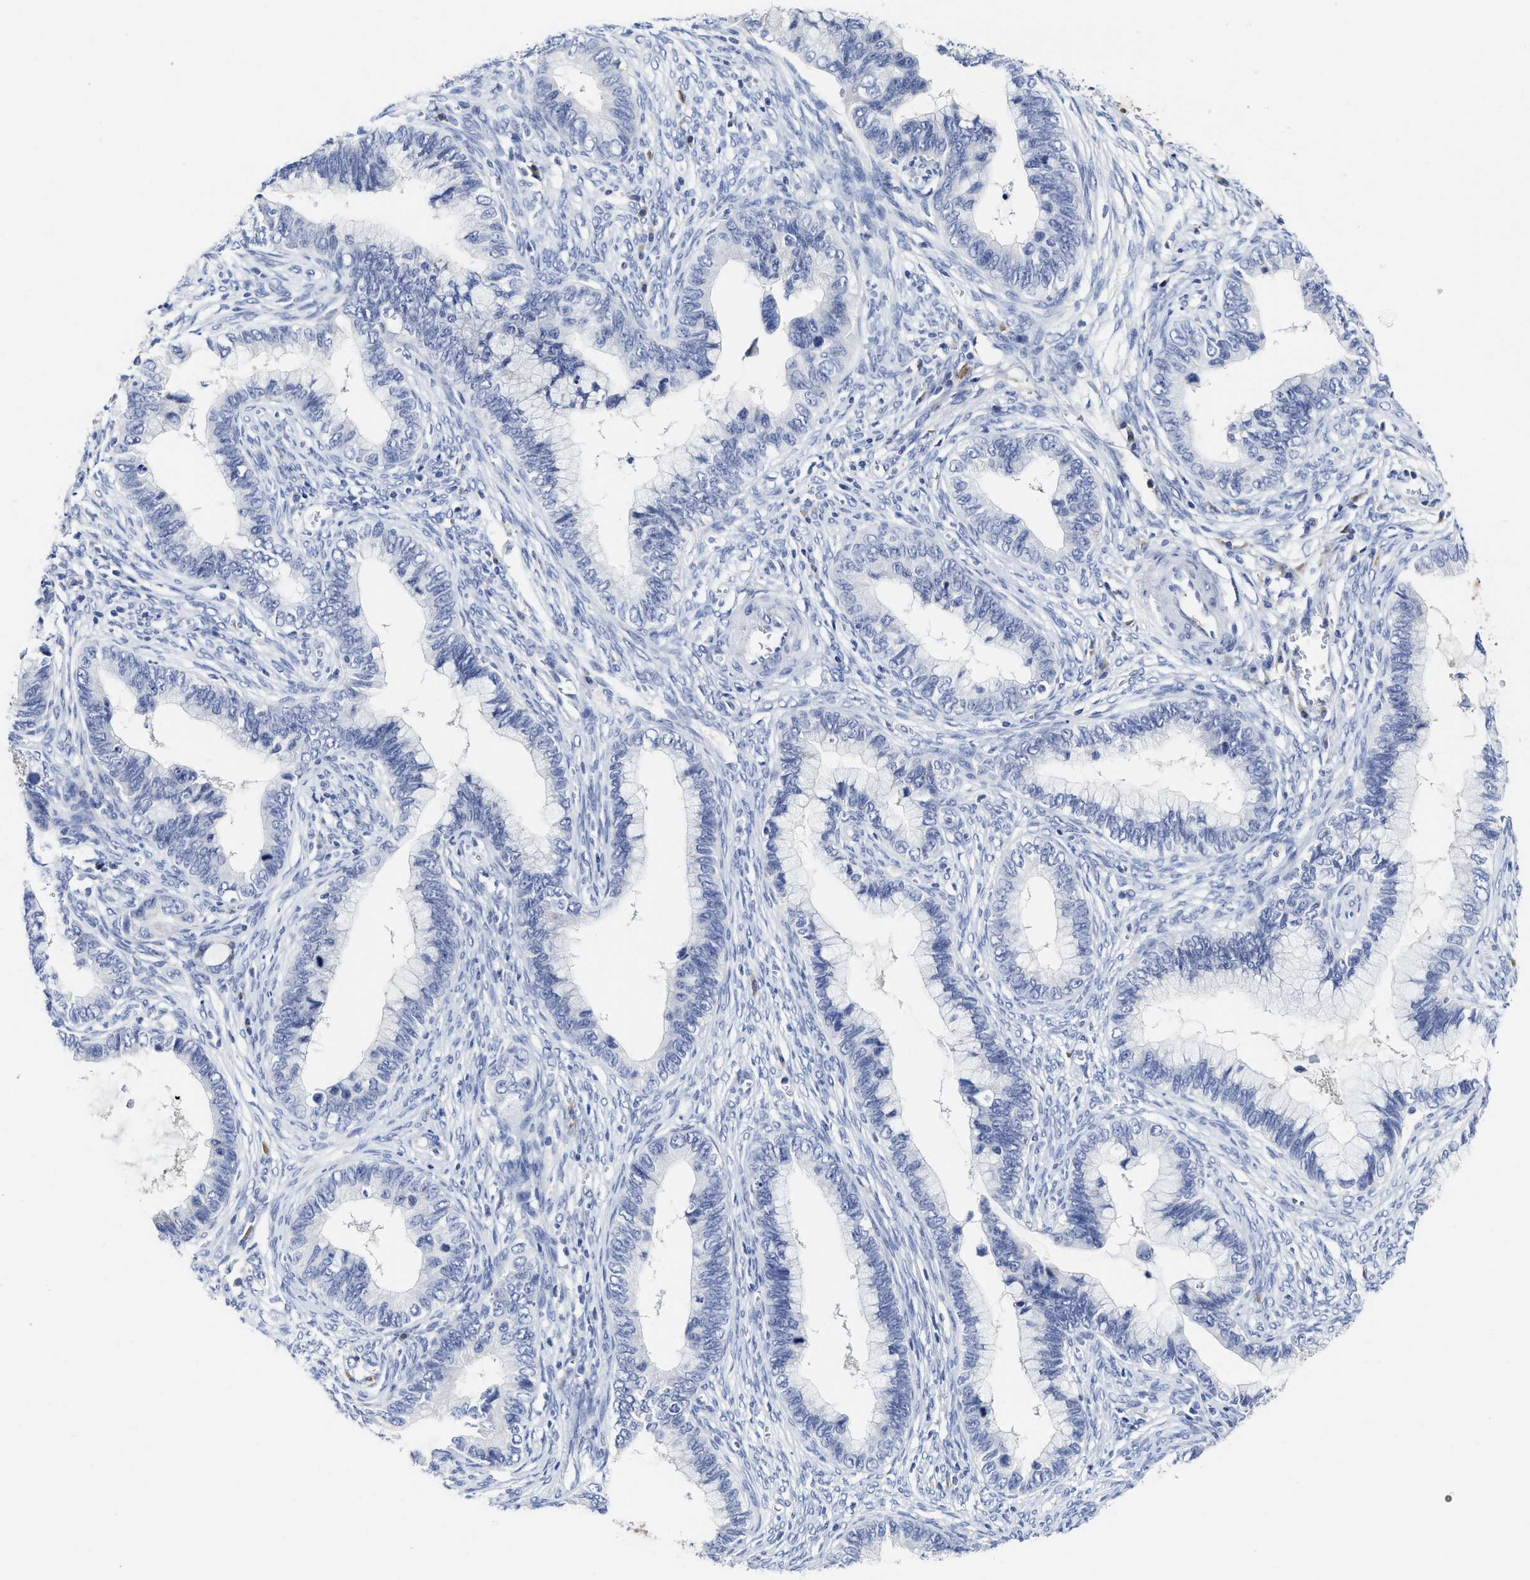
{"staining": {"intensity": "negative", "quantity": "none", "location": "none"}, "tissue": "cervical cancer", "cell_type": "Tumor cells", "image_type": "cancer", "snomed": [{"axis": "morphology", "description": "Adenocarcinoma, NOS"}, {"axis": "topography", "description": "Cervix"}], "caption": "Cervical cancer was stained to show a protein in brown. There is no significant staining in tumor cells.", "gene": "C2", "patient": {"sex": "female", "age": 44}}